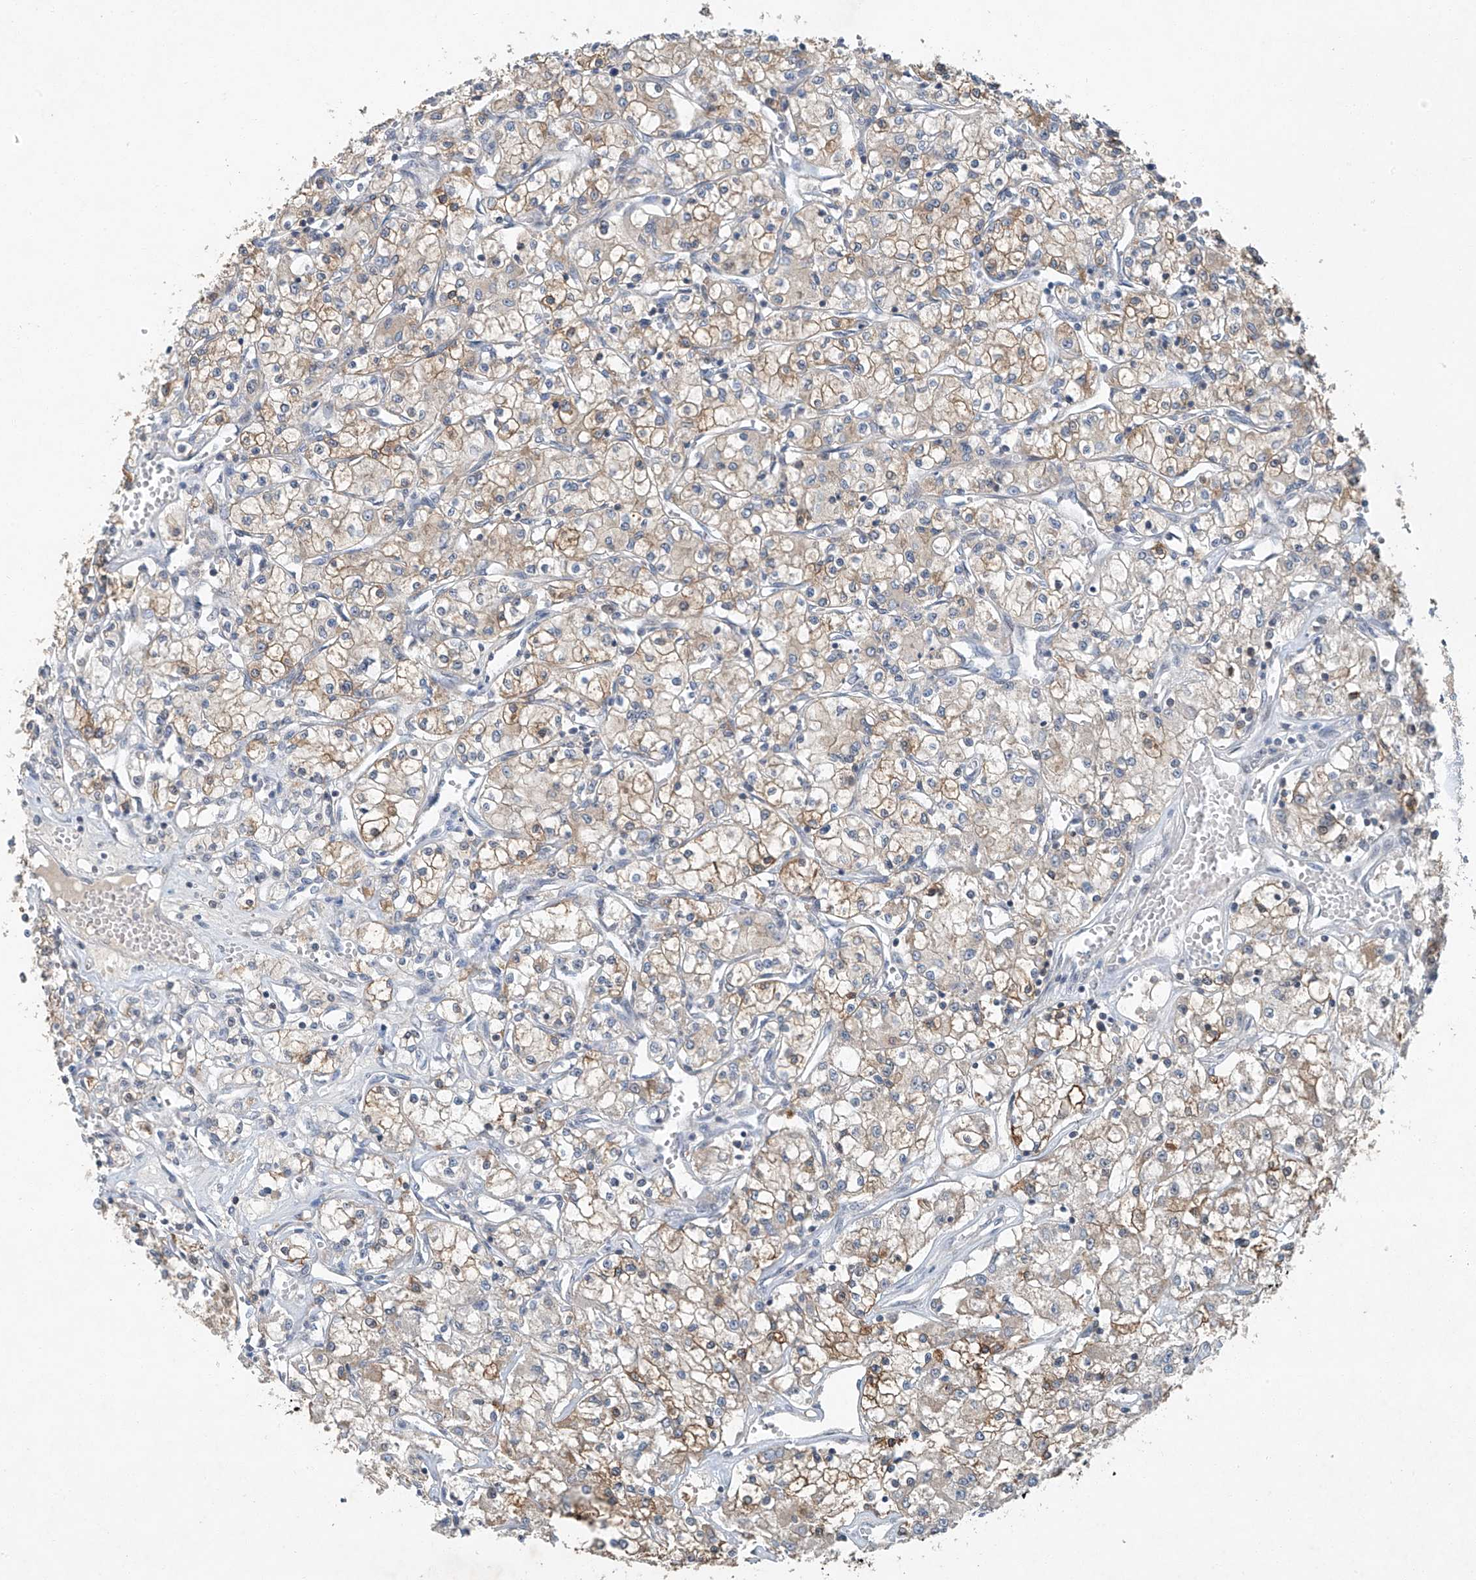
{"staining": {"intensity": "moderate", "quantity": "<25%", "location": "cytoplasmic/membranous"}, "tissue": "renal cancer", "cell_type": "Tumor cells", "image_type": "cancer", "snomed": [{"axis": "morphology", "description": "Adenocarcinoma, NOS"}, {"axis": "topography", "description": "Kidney"}], "caption": "Moderate cytoplasmic/membranous staining is appreciated in approximately <25% of tumor cells in renal adenocarcinoma.", "gene": "TAF8", "patient": {"sex": "female", "age": 59}}